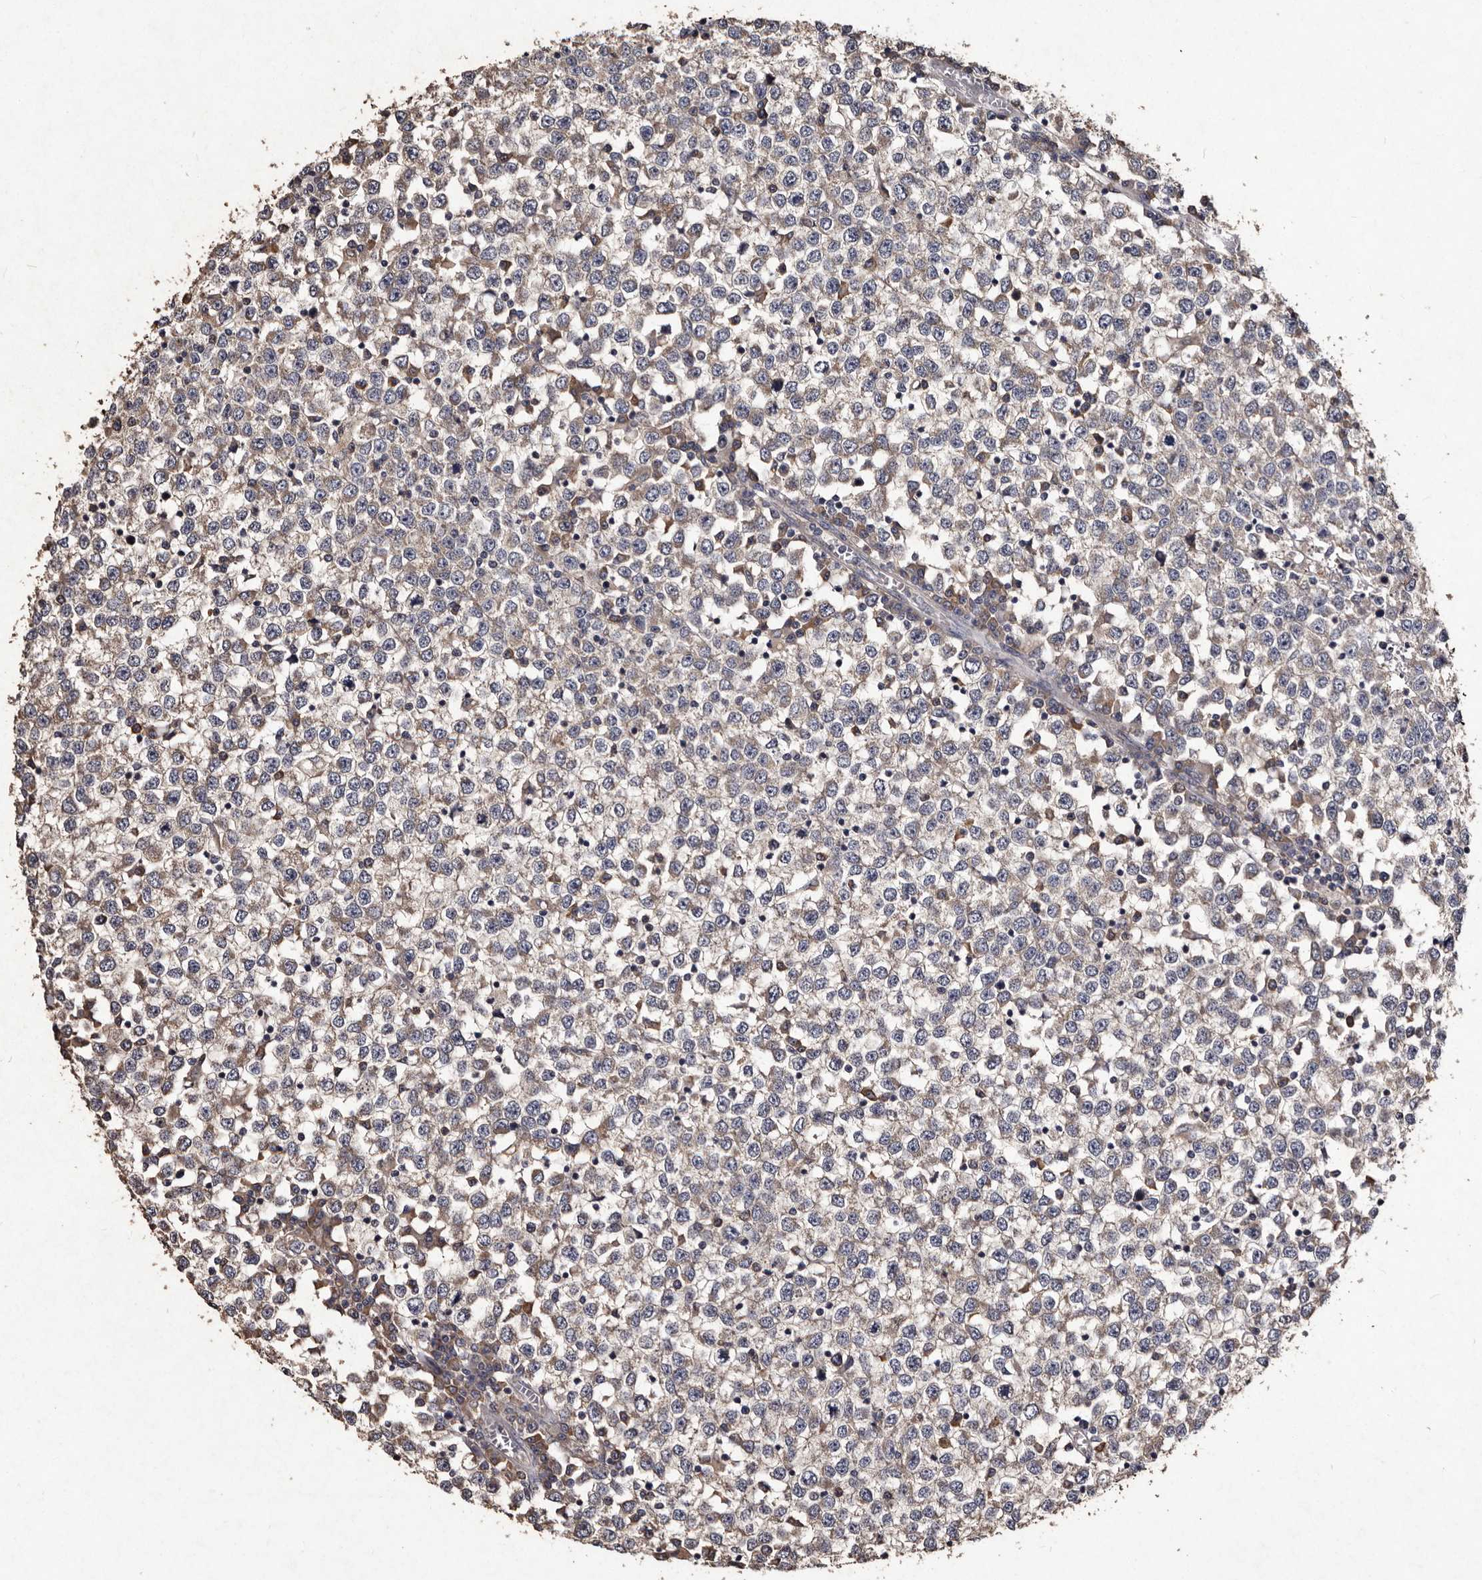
{"staining": {"intensity": "weak", "quantity": "25%-75%", "location": "cytoplasmic/membranous"}, "tissue": "testis cancer", "cell_type": "Tumor cells", "image_type": "cancer", "snomed": [{"axis": "morphology", "description": "Seminoma, NOS"}, {"axis": "topography", "description": "Testis"}], "caption": "Human testis cancer stained with a brown dye exhibits weak cytoplasmic/membranous positive positivity in about 25%-75% of tumor cells.", "gene": "TFB1M", "patient": {"sex": "male", "age": 65}}